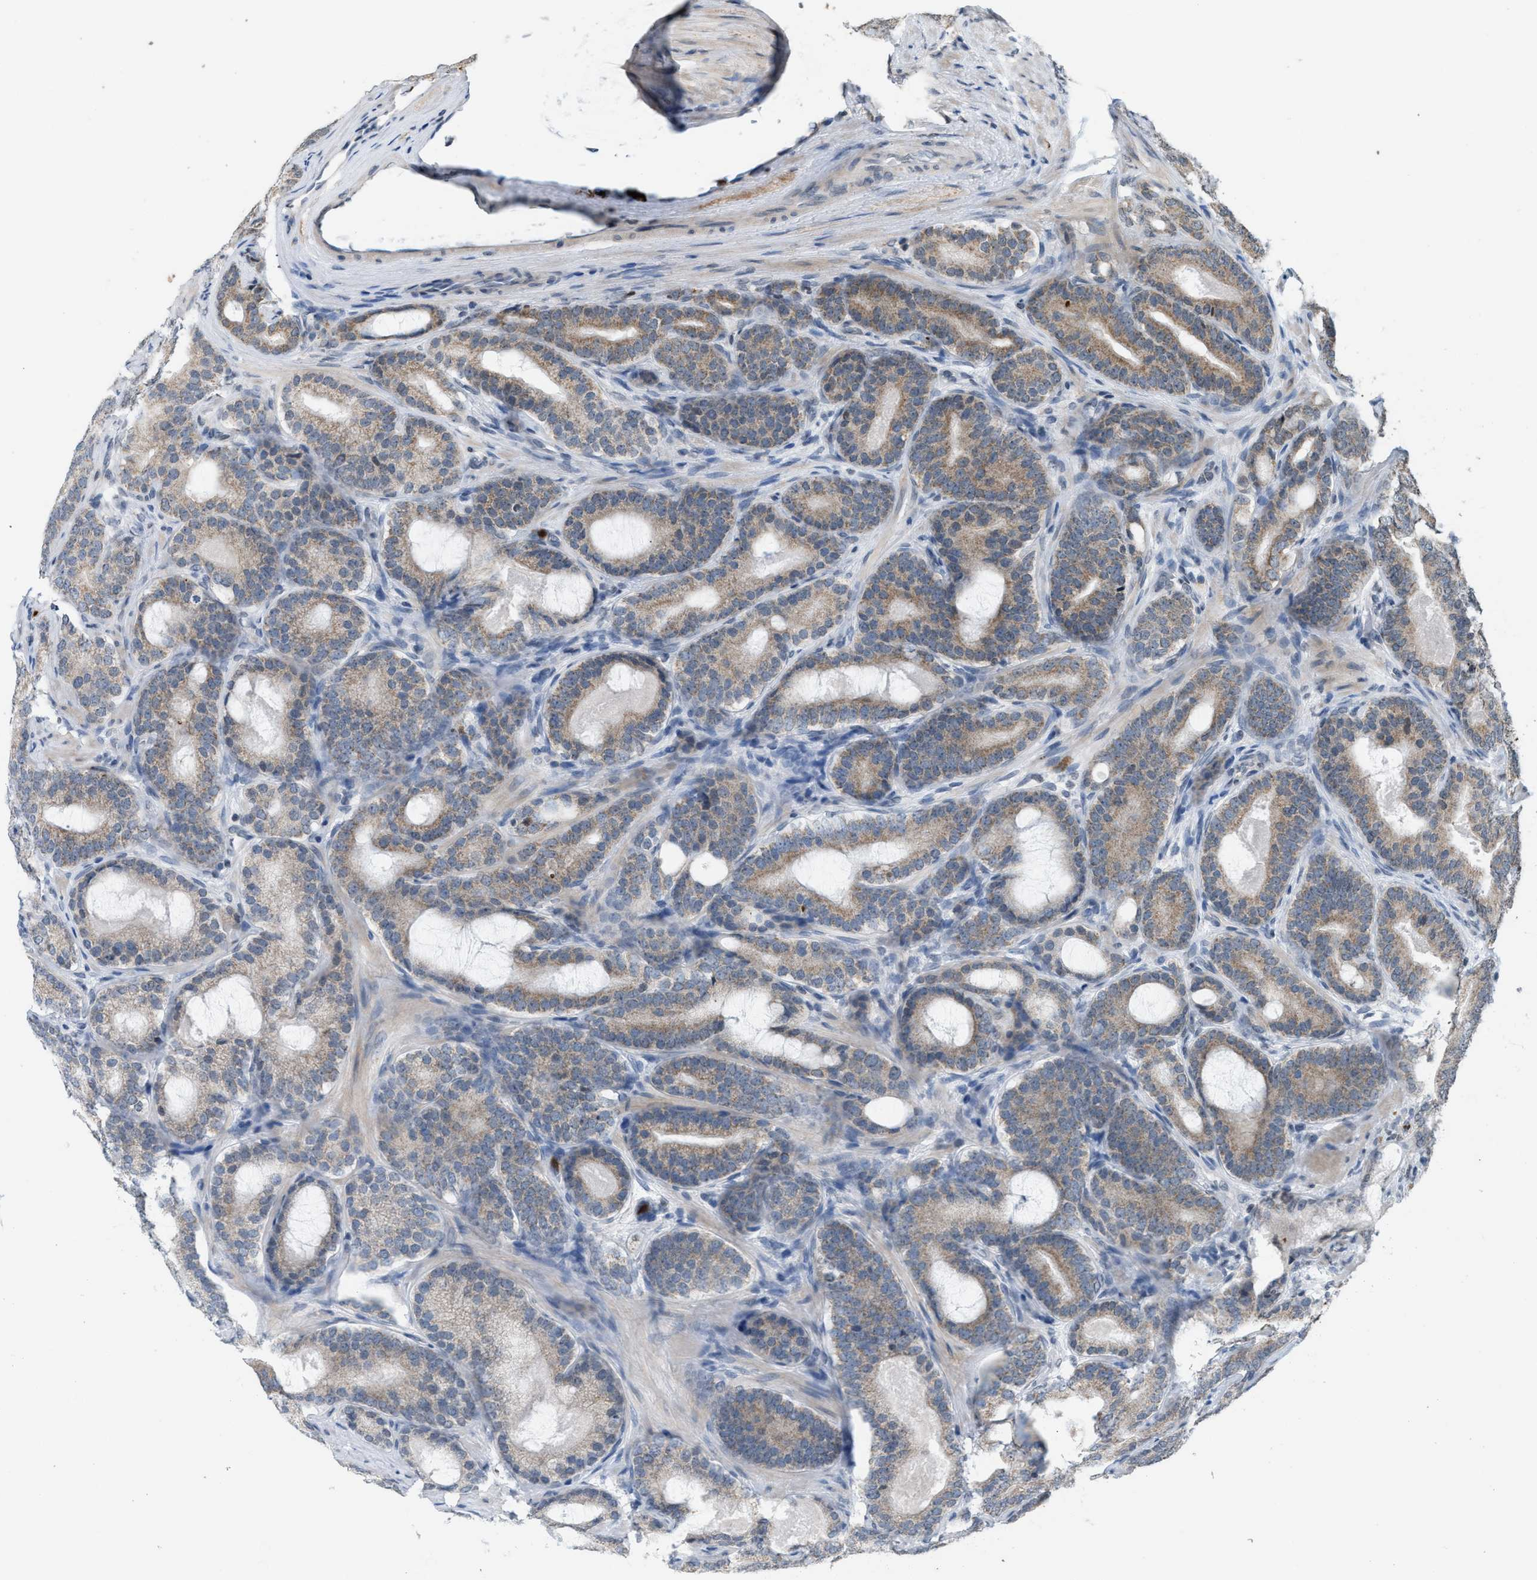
{"staining": {"intensity": "weak", "quantity": ">75%", "location": "cytoplasmic/membranous"}, "tissue": "prostate cancer", "cell_type": "Tumor cells", "image_type": "cancer", "snomed": [{"axis": "morphology", "description": "Adenocarcinoma, High grade"}, {"axis": "topography", "description": "Prostate"}], "caption": "A low amount of weak cytoplasmic/membranous staining is present in about >75% of tumor cells in prostate cancer tissue.", "gene": "PRUNE2", "patient": {"sex": "male", "age": 60}}